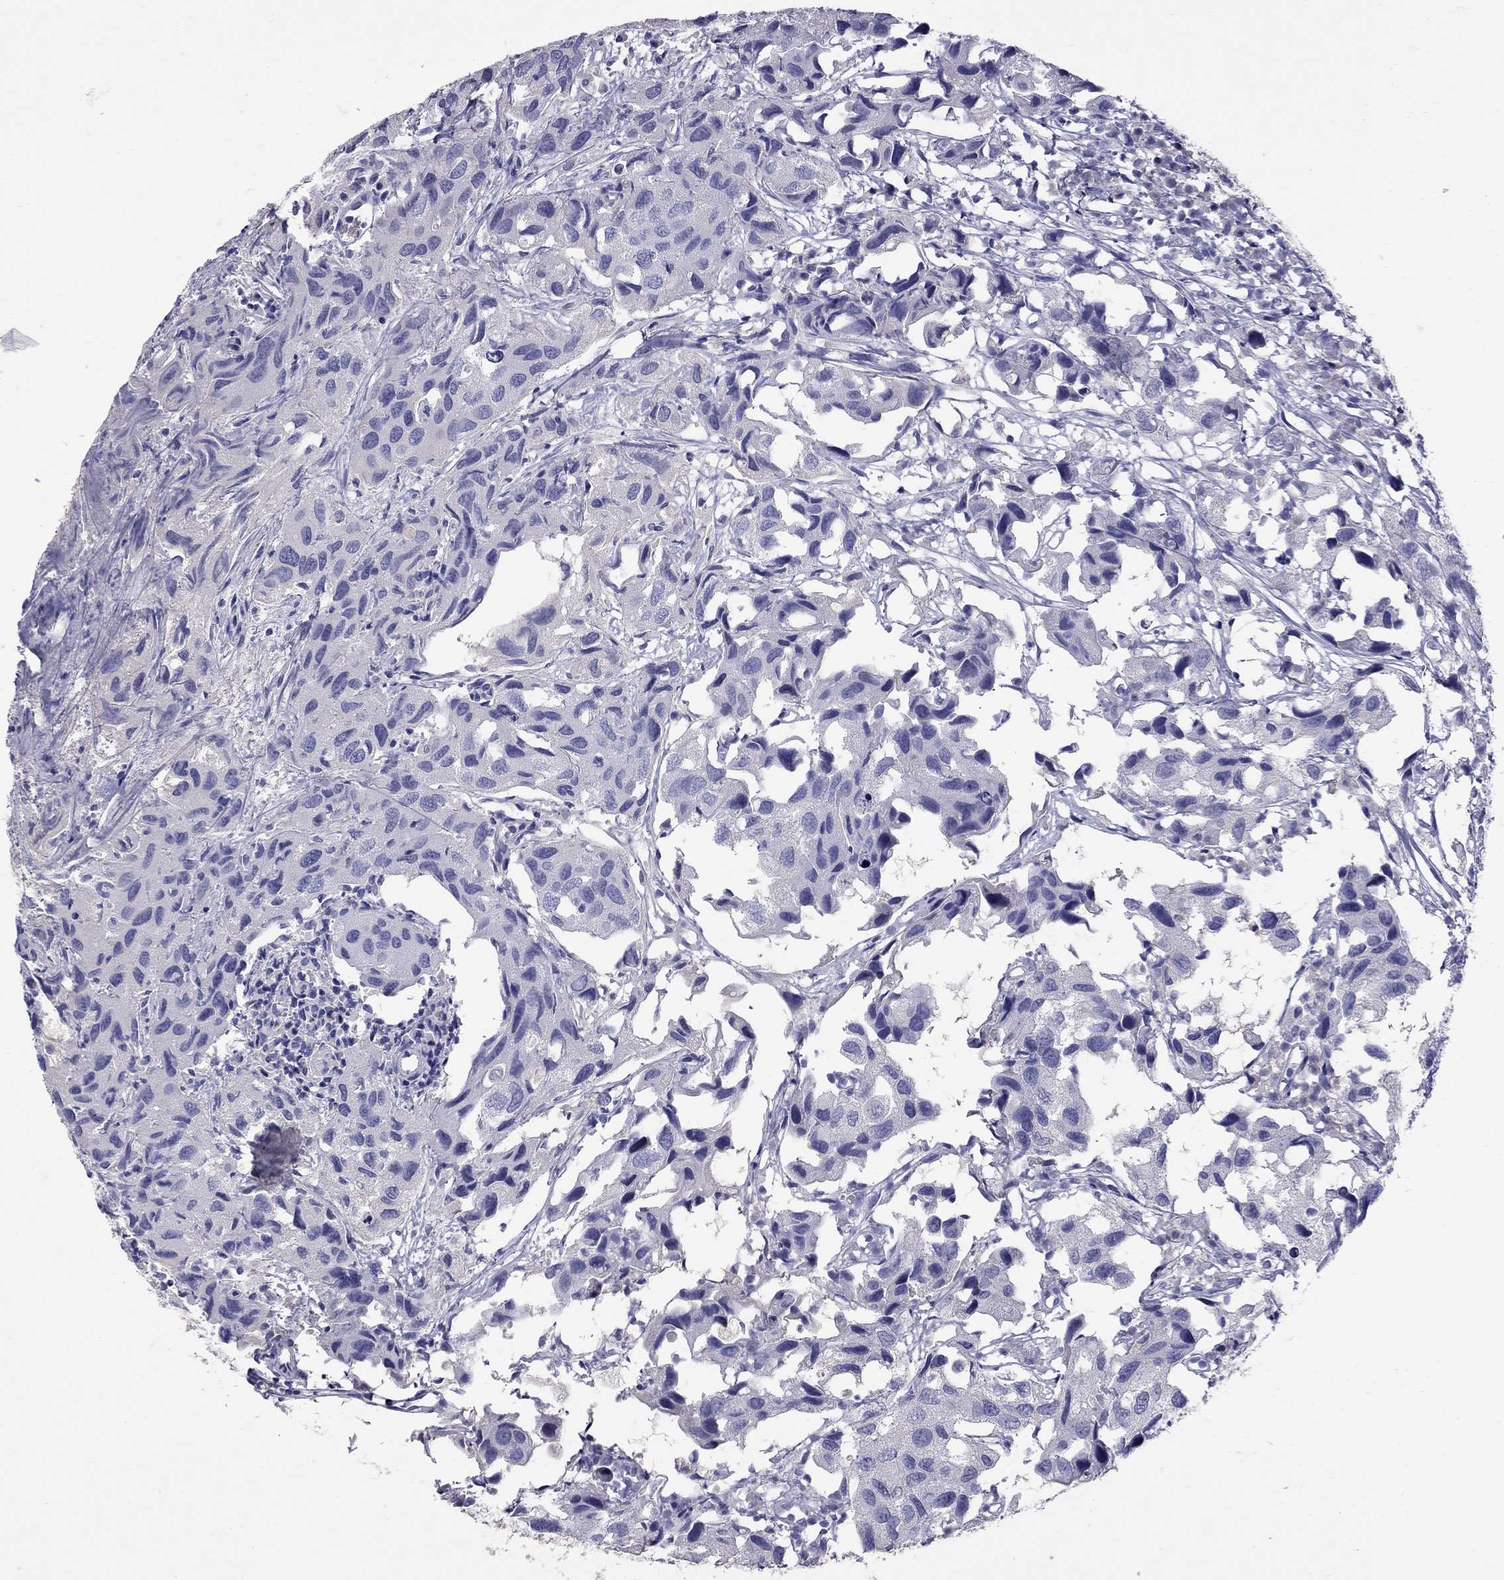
{"staining": {"intensity": "negative", "quantity": "none", "location": "none"}, "tissue": "urothelial cancer", "cell_type": "Tumor cells", "image_type": "cancer", "snomed": [{"axis": "morphology", "description": "Urothelial carcinoma, High grade"}, {"axis": "topography", "description": "Urinary bladder"}], "caption": "Urothelial cancer was stained to show a protein in brown. There is no significant positivity in tumor cells. (DAB immunohistochemistry (IHC) with hematoxylin counter stain).", "gene": "CFAP91", "patient": {"sex": "male", "age": 79}}